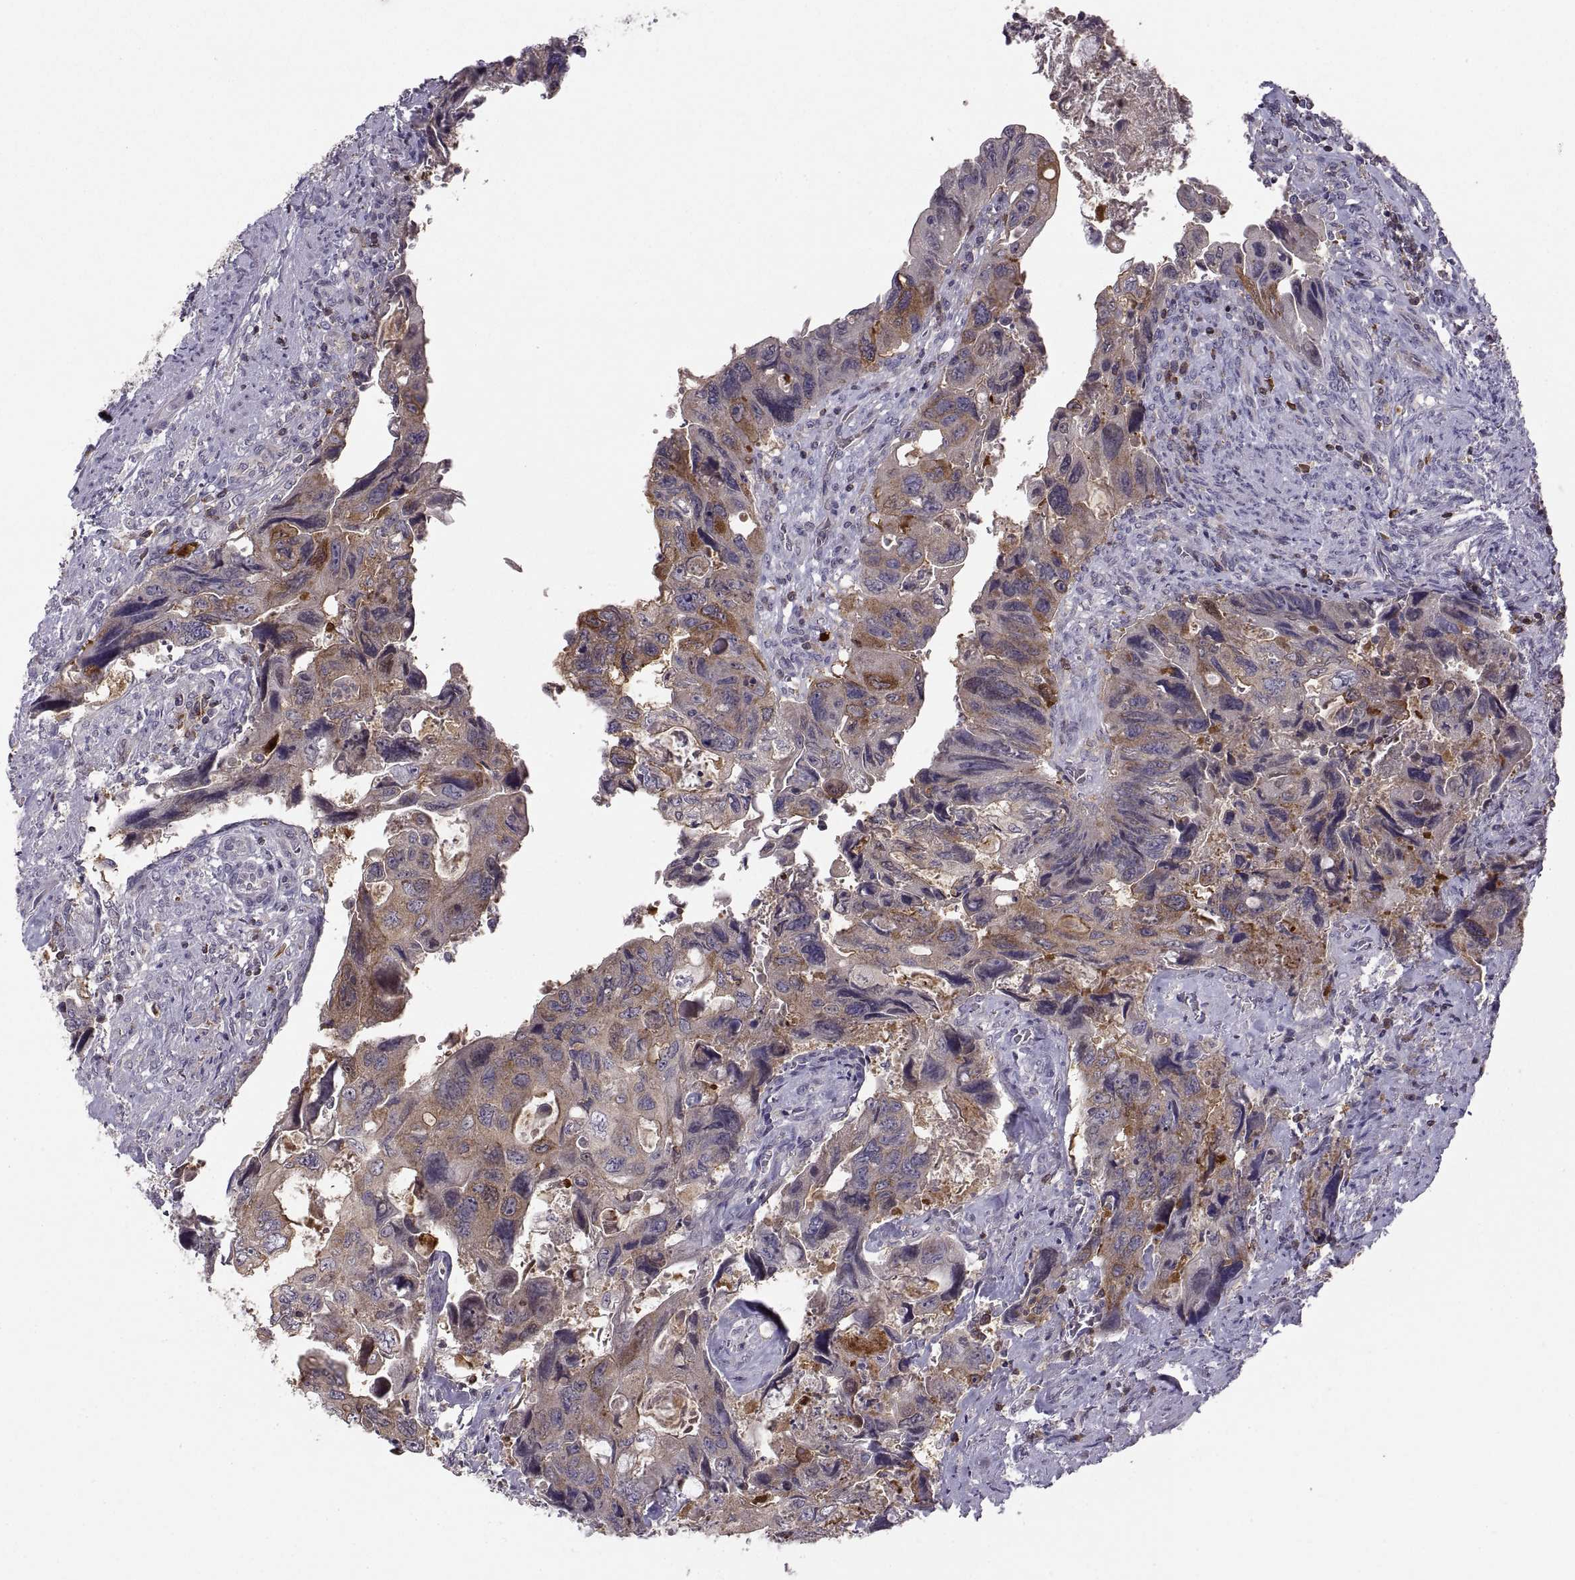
{"staining": {"intensity": "moderate", "quantity": "<25%", "location": "cytoplasmic/membranous"}, "tissue": "colorectal cancer", "cell_type": "Tumor cells", "image_type": "cancer", "snomed": [{"axis": "morphology", "description": "Adenocarcinoma, NOS"}, {"axis": "topography", "description": "Rectum"}], "caption": "IHC (DAB (3,3'-diaminobenzidine)) staining of colorectal cancer (adenocarcinoma) displays moderate cytoplasmic/membranous protein staining in approximately <25% of tumor cells.", "gene": "EZR", "patient": {"sex": "male", "age": 62}}